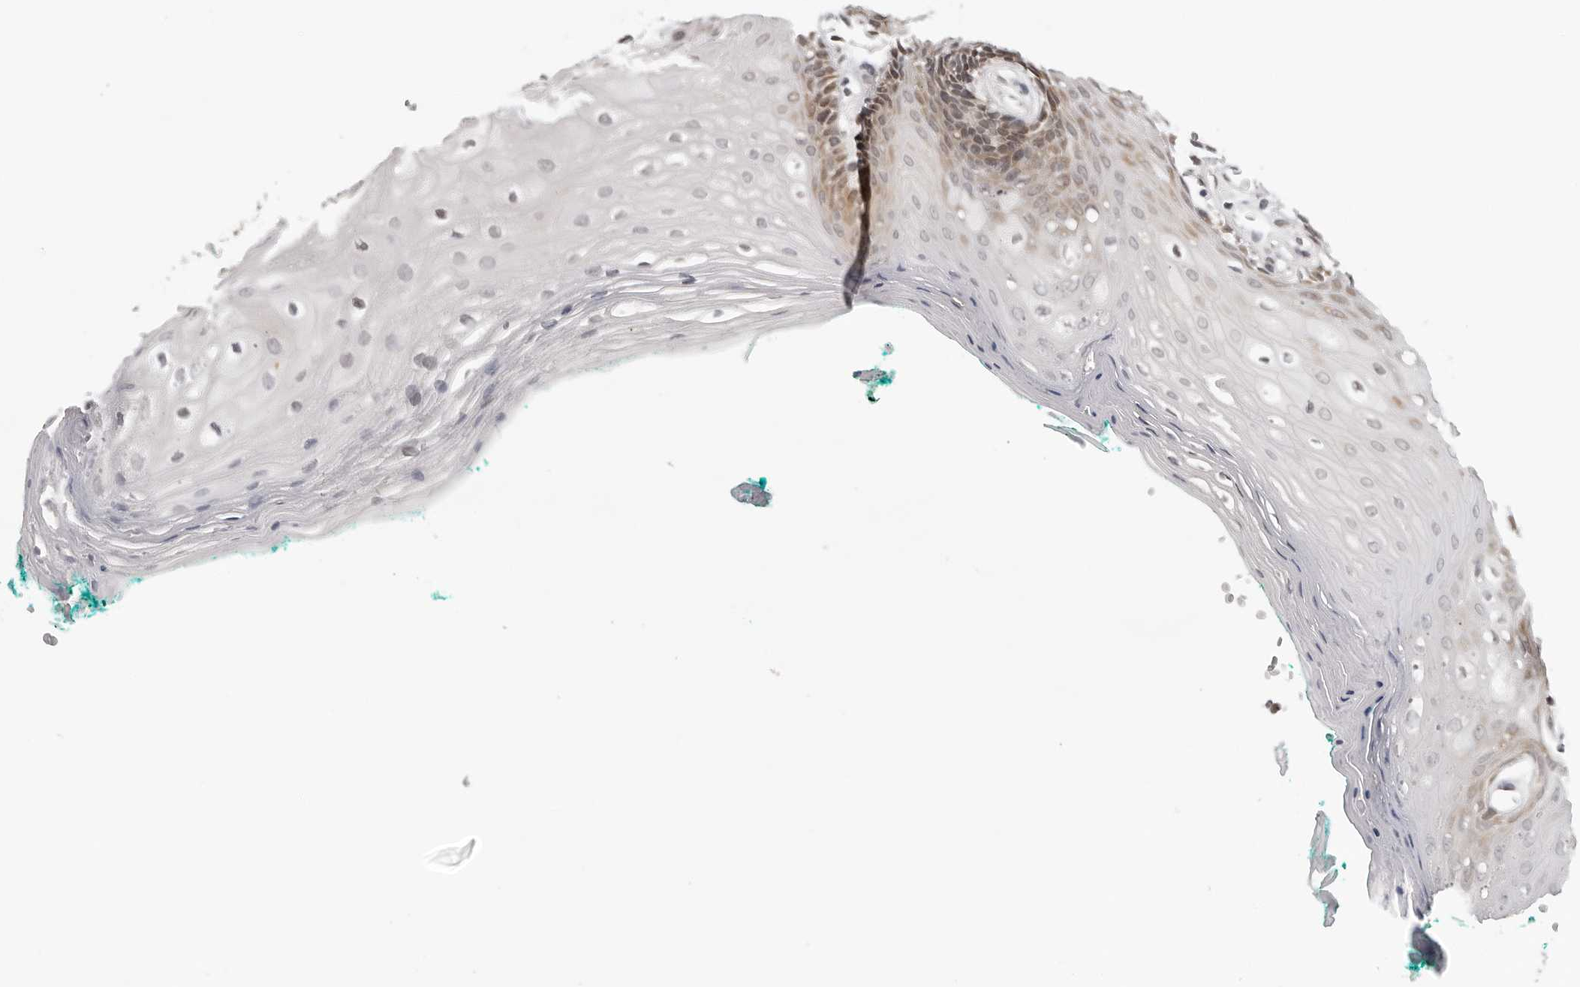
{"staining": {"intensity": "moderate", "quantity": "<25%", "location": "cytoplasmic/membranous"}, "tissue": "oral mucosa", "cell_type": "Squamous epithelial cells", "image_type": "normal", "snomed": [{"axis": "morphology", "description": "Normal tissue, NOS"}, {"axis": "topography", "description": "Skeletal muscle"}, {"axis": "topography", "description": "Oral tissue"}, {"axis": "topography", "description": "Peripheral nerve tissue"}], "caption": "Moderate cytoplasmic/membranous positivity is appreciated in about <25% of squamous epithelial cells in unremarkable oral mucosa. The staining was performed using DAB (3,3'-diaminobenzidine) to visualize the protein expression in brown, while the nuclei were stained in blue with hematoxylin (Magnification: 20x).", "gene": "CASP7", "patient": {"sex": "female", "age": 84}}